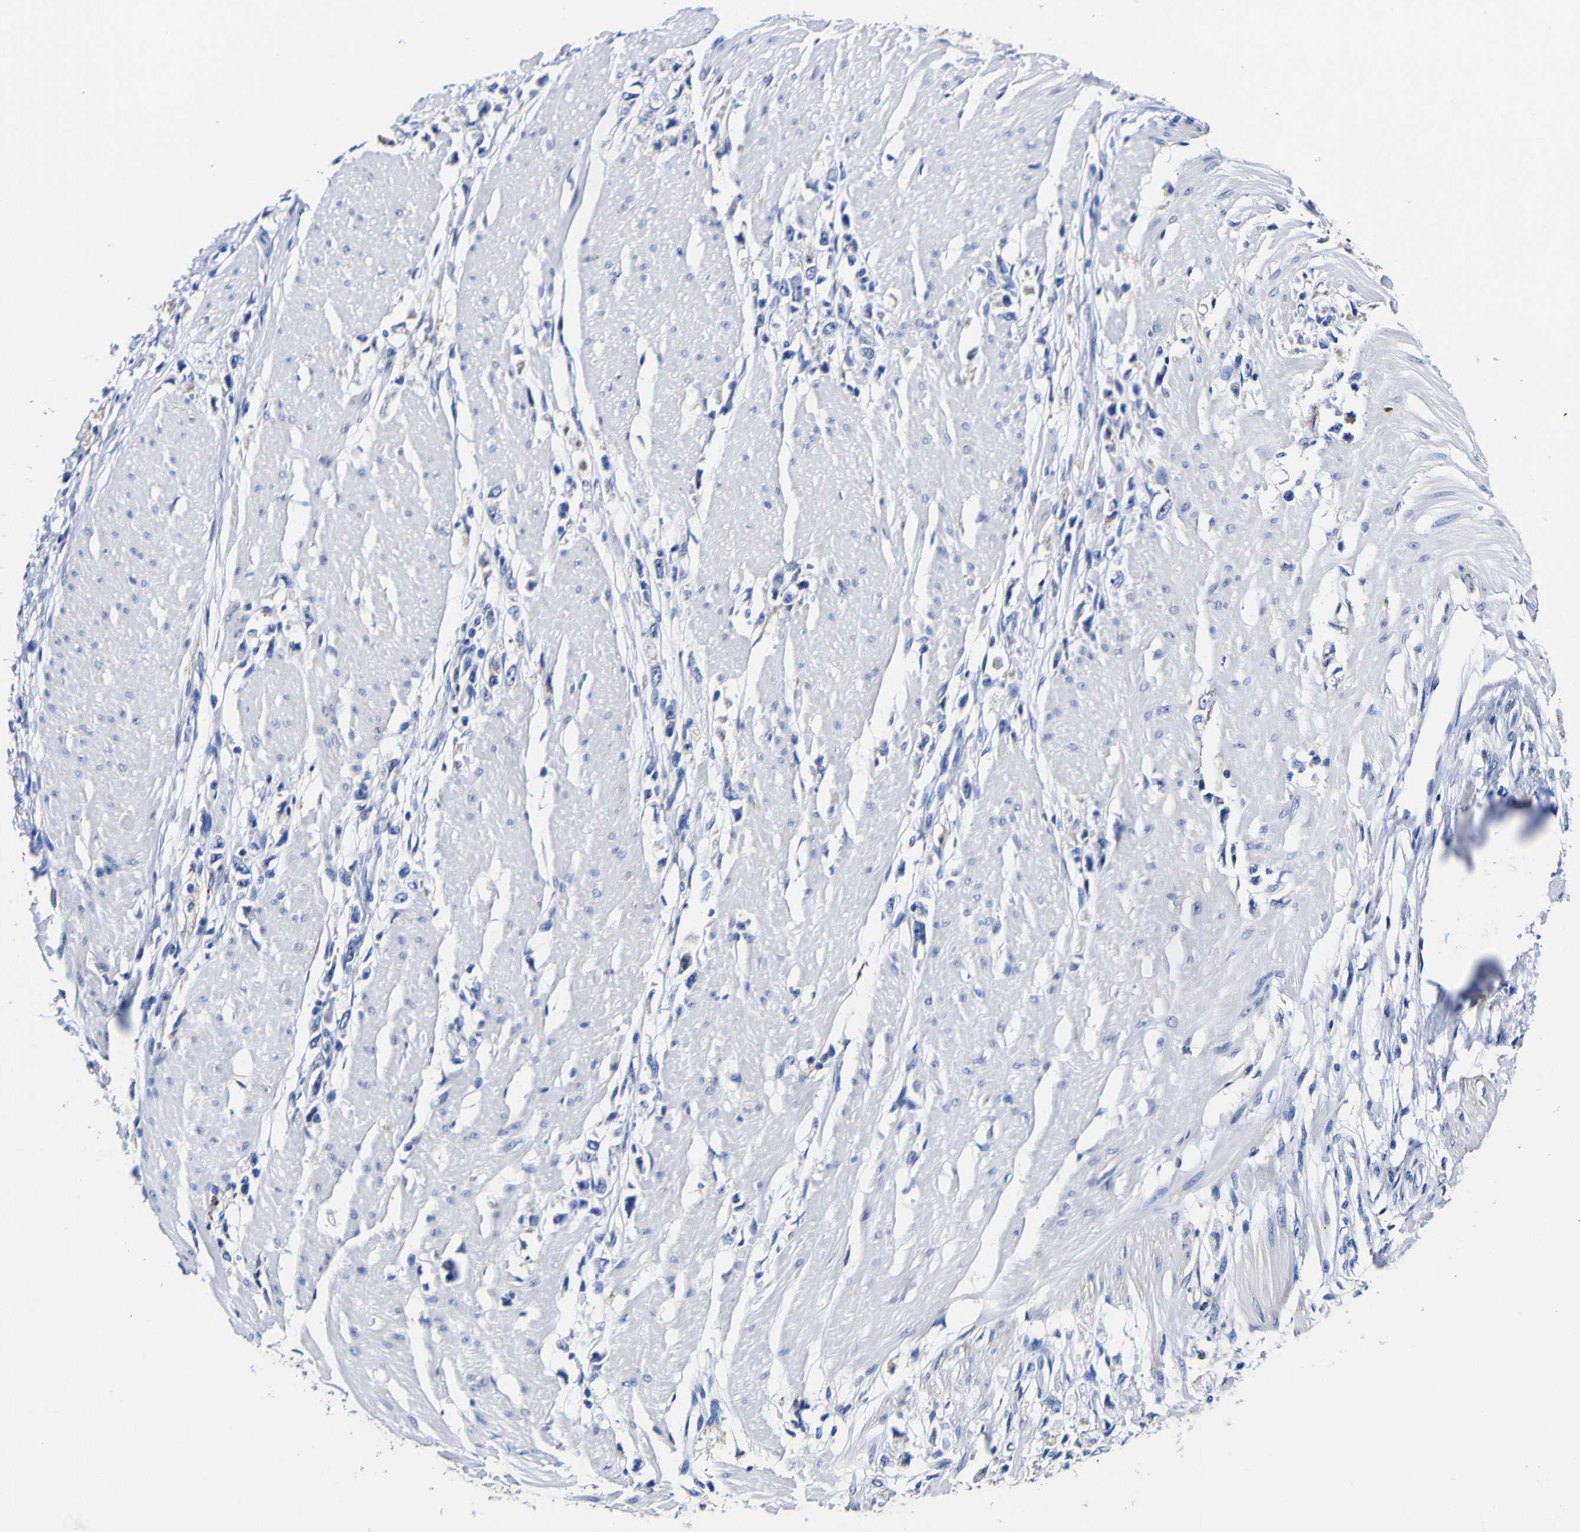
{"staining": {"intensity": "negative", "quantity": "none", "location": "none"}, "tissue": "stomach cancer", "cell_type": "Tumor cells", "image_type": "cancer", "snomed": [{"axis": "morphology", "description": "Adenocarcinoma, NOS"}, {"axis": "topography", "description": "Stomach"}], "caption": "The histopathology image shows no significant expression in tumor cells of stomach adenocarcinoma.", "gene": "HLA-DQA1", "patient": {"sex": "female", "age": 59}}